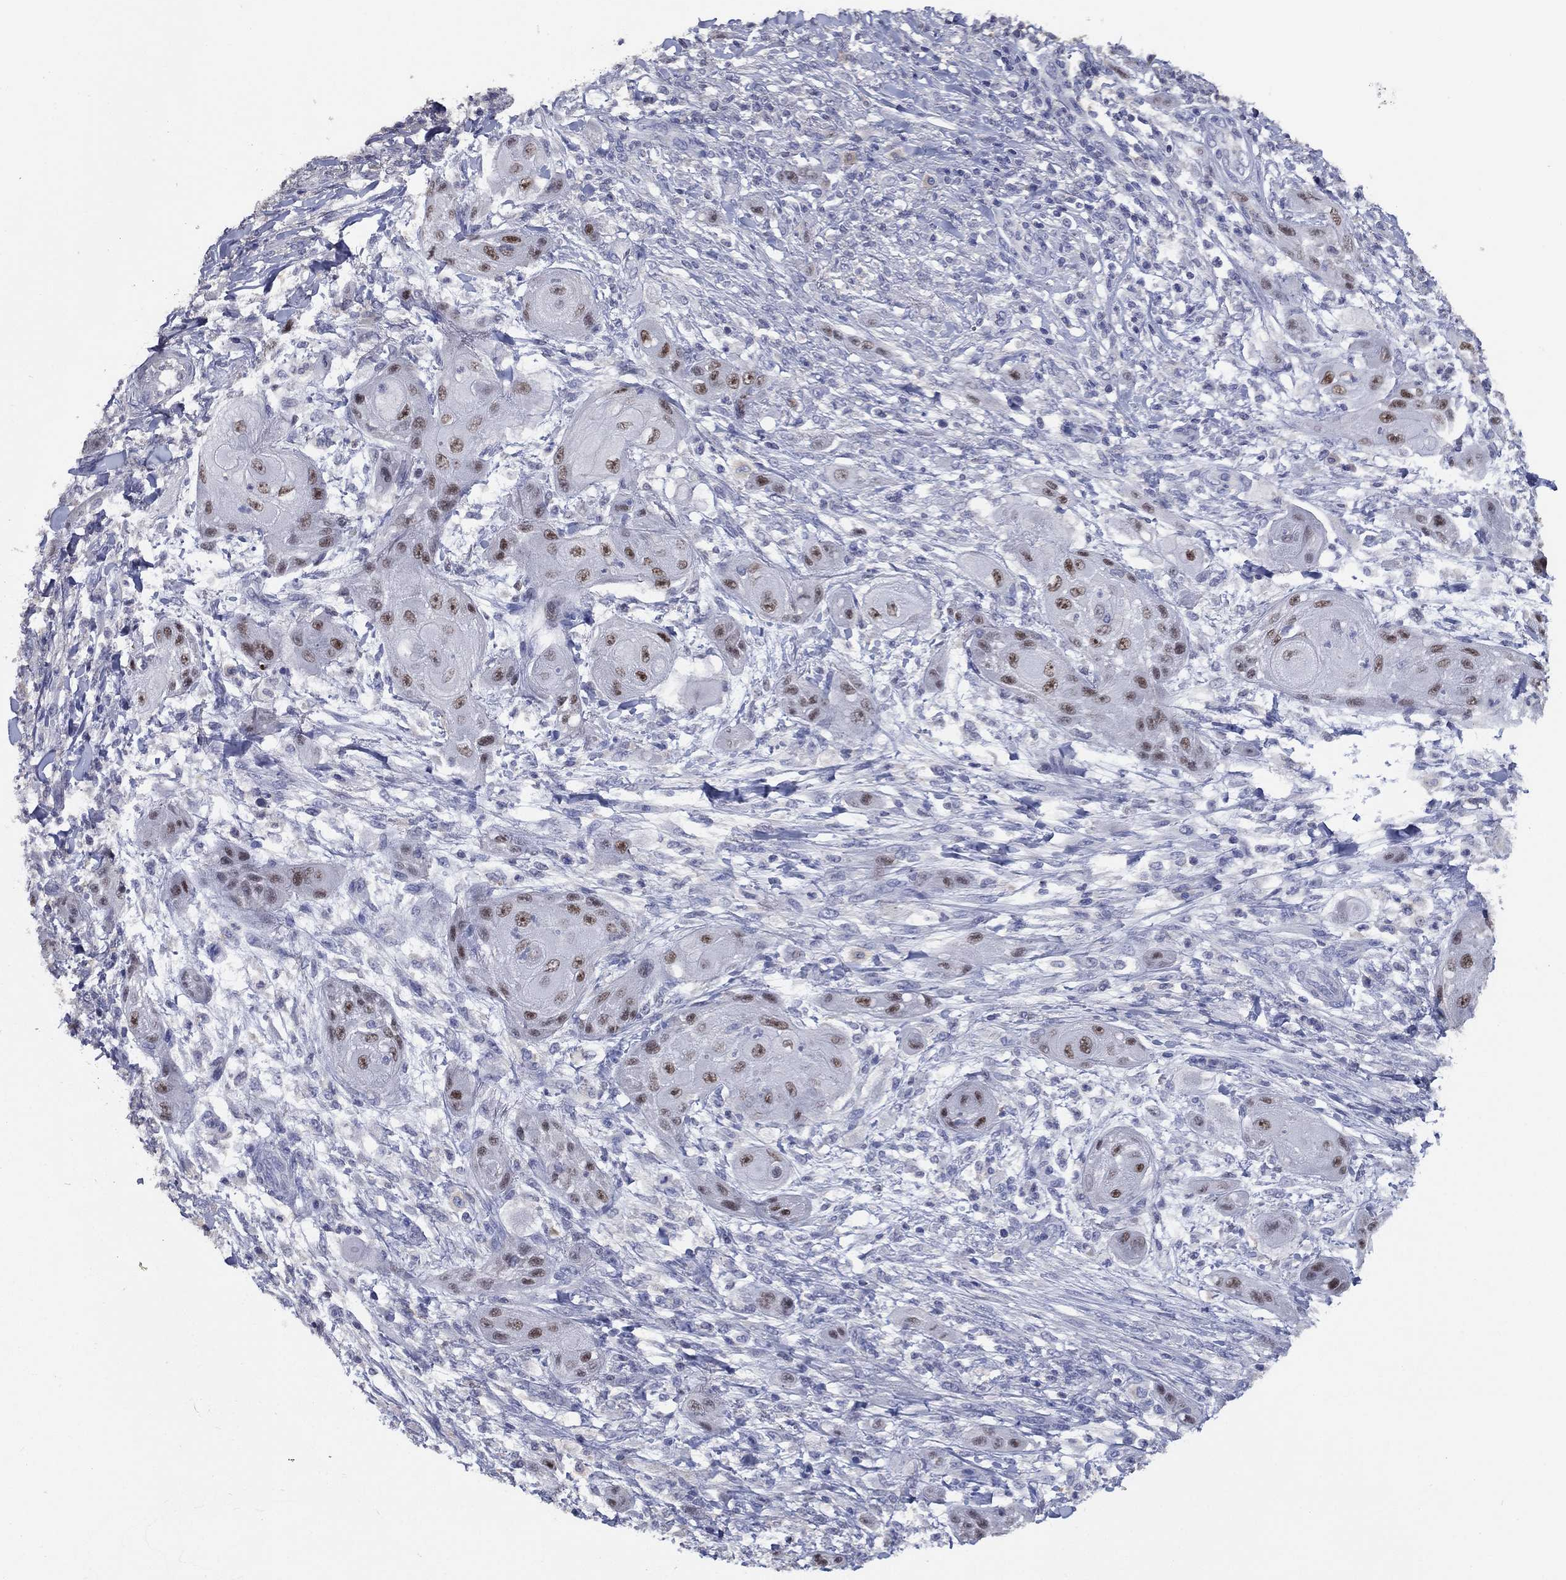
{"staining": {"intensity": "moderate", "quantity": "25%-75%", "location": "nuclear"}, "tissue": "skin cancer", "cell_type": "Tumor cells", "image_type": "cancer", "snomed": [{"axis": "morphology", "description": "Squamous cell carcinoma, NOS"}, {"axis": "topography", "description": "Skin"}], "caption": "Human skin squamous cell carcinoma stained with a protein marker displays moderate staining in tumor cells.", "gene": "TFAP2A", "patient": {"sex": "male", "age": 62}}